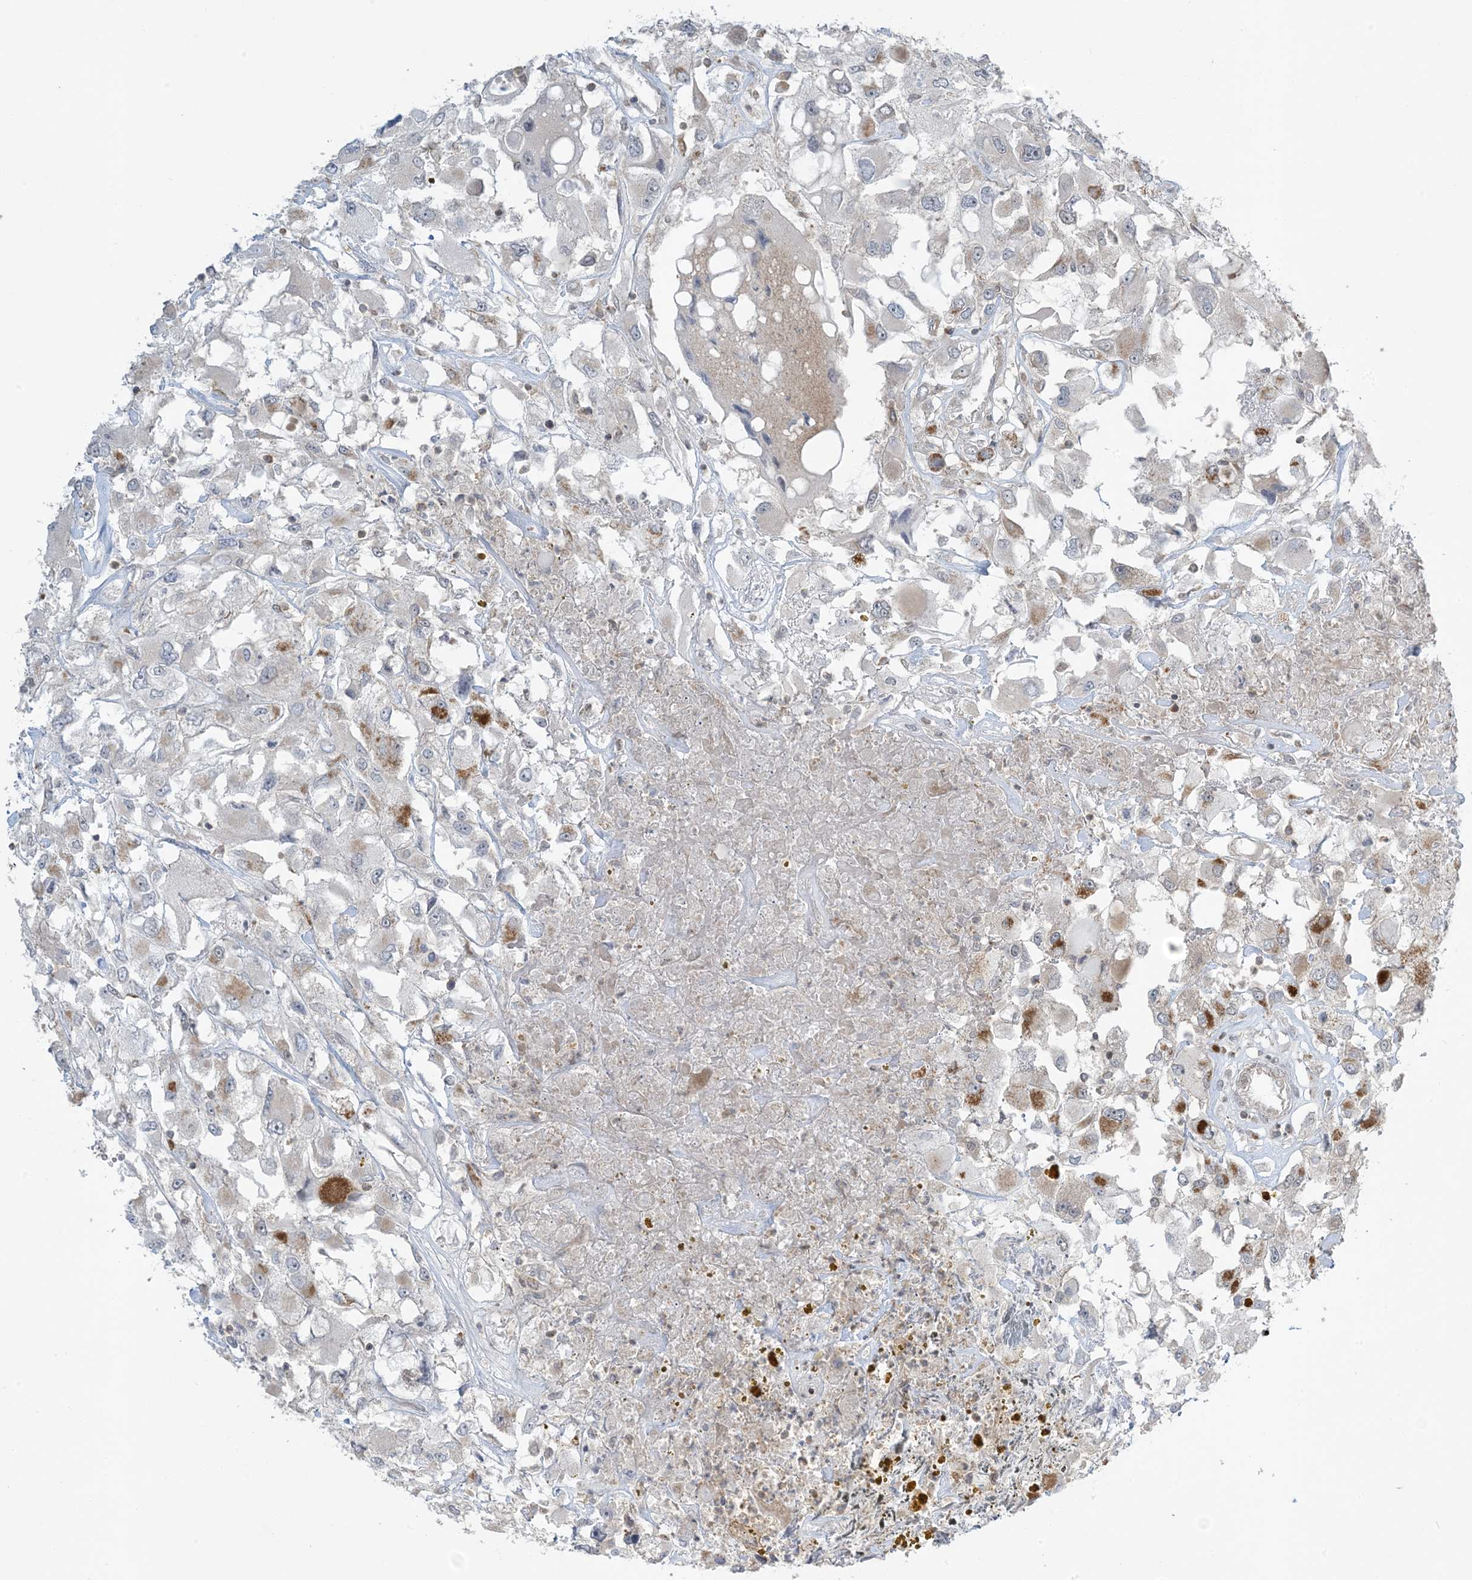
{"staining": {"intensity": "moderate", "quantity": "<25%", "location": "cytoplasmic/membranous"}, "tissue": "renal cancer", "cell_type": "Tumor cells", "image_type": "cancer", "snomed": [{"axis": "morphology", "description": "Adenocarcinoma, NOS"}, {"axis": "topography", "description": "Kidney"}], "caption": "Immunohistochemistry (IHC) photomicrograph of neoplastic tissue: renal adenocarcinoma stained using IHC shows low levels of moderate protein expression localized specifically in the cytoplasmic/membranous of tumor cells, appearing as a cytoplasmic/membranous brown color.", "gene": "PHLDB2", "patient": {"sex": "female", "age": 52}}